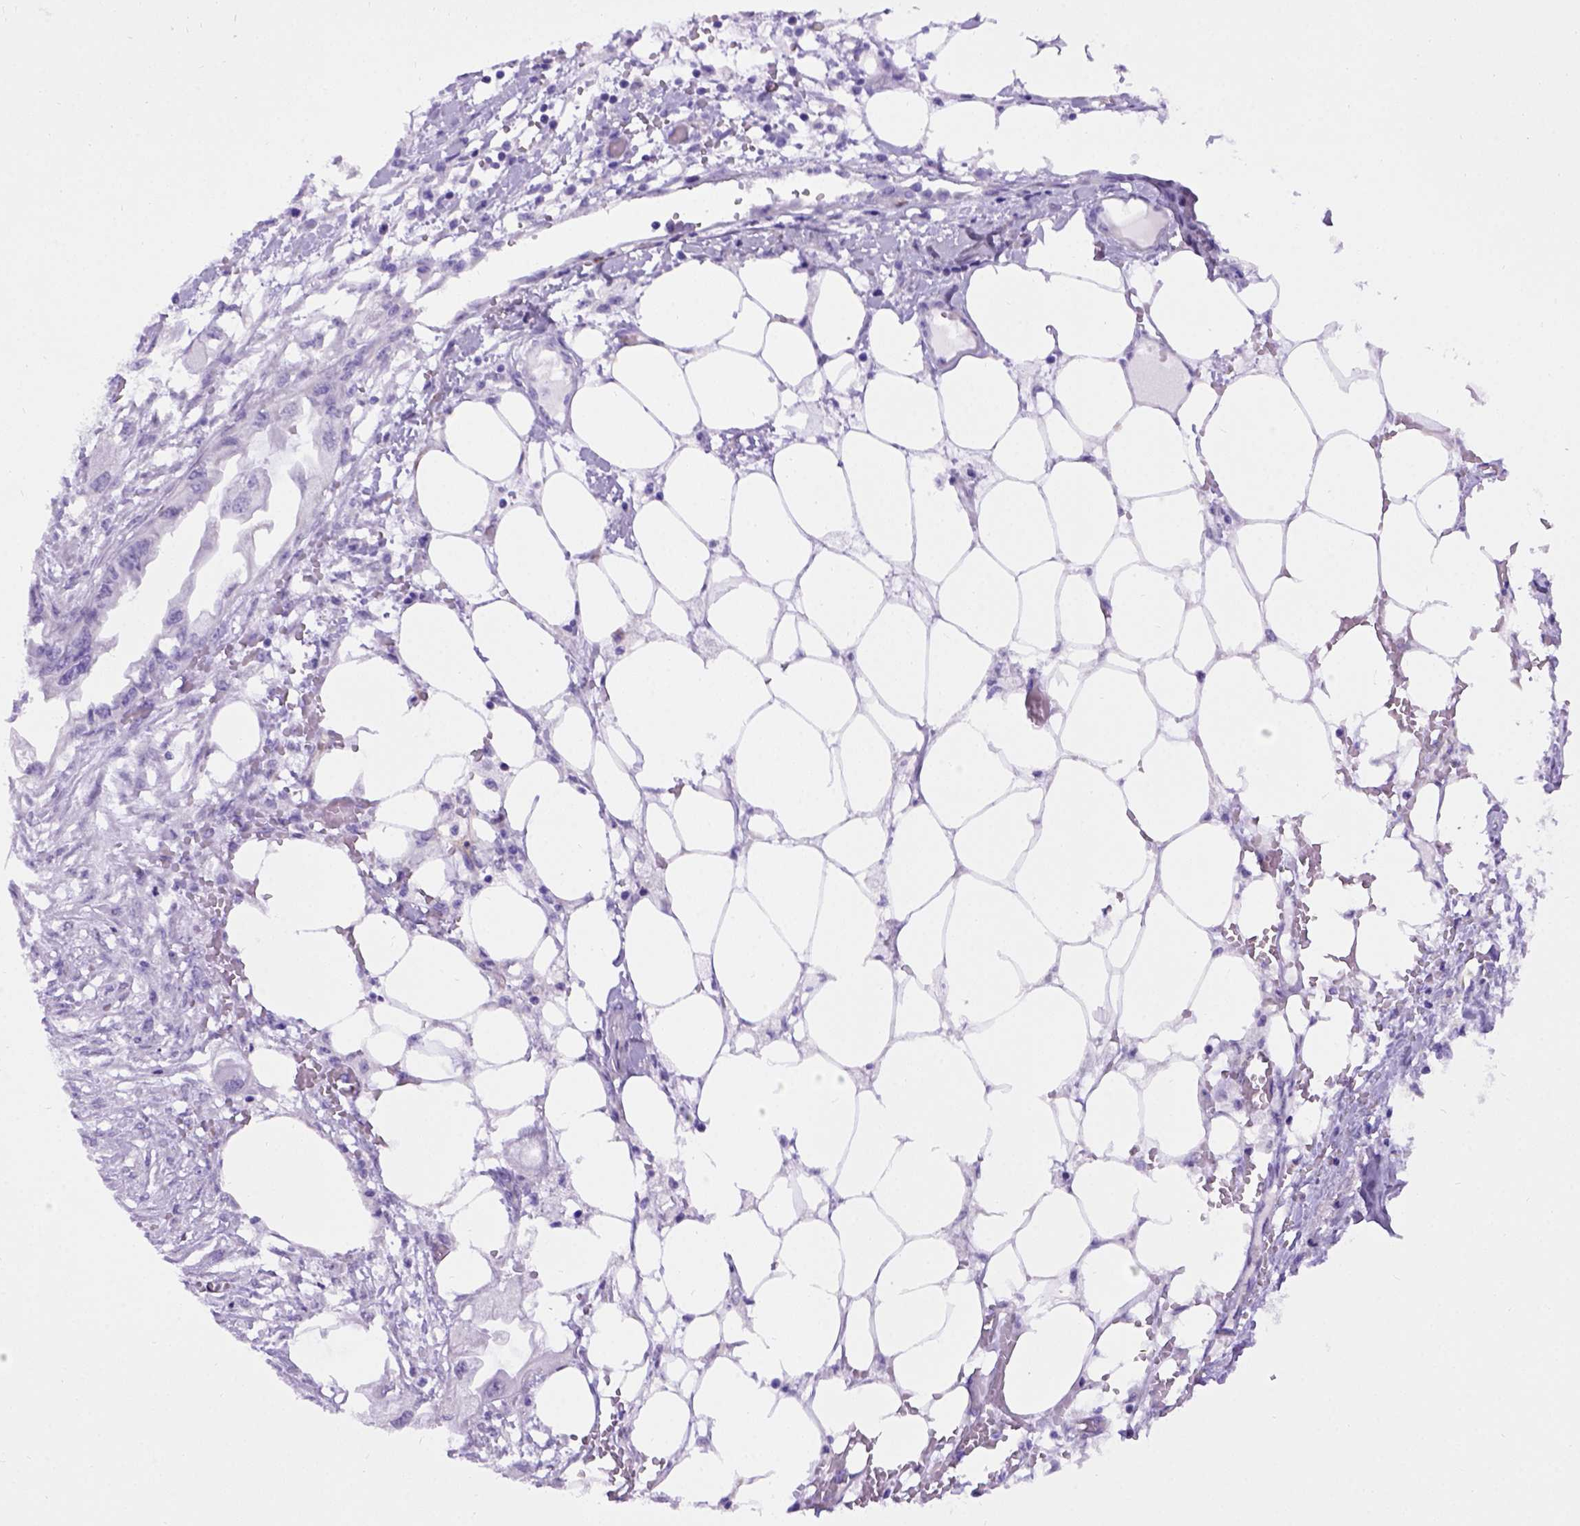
{"staining": {"intensity": "negative", "quantity": "none", "location": "none"}, "tissue": "endometrial cancer", "cell_type": "Tumor cells", "image_type": "cancer", "snomed": [{"axis": "morphology", "description": "Adenocarcinoma, NOS"}, {"axis": "morphology", "description": "Adenocarcinoma, metastatic, NOS"}, {"axis": "topography", "description": "Adipose tissue"}, {"axis": "topography", "description": "Endometrium"}], "caption": "Protein analysis of metastatic adenocarcinoma (endometrial) exhibits no significant expression in tumor cells.", "gene": "ADAM12", "patient": {"sex": "female", "age": 67}}